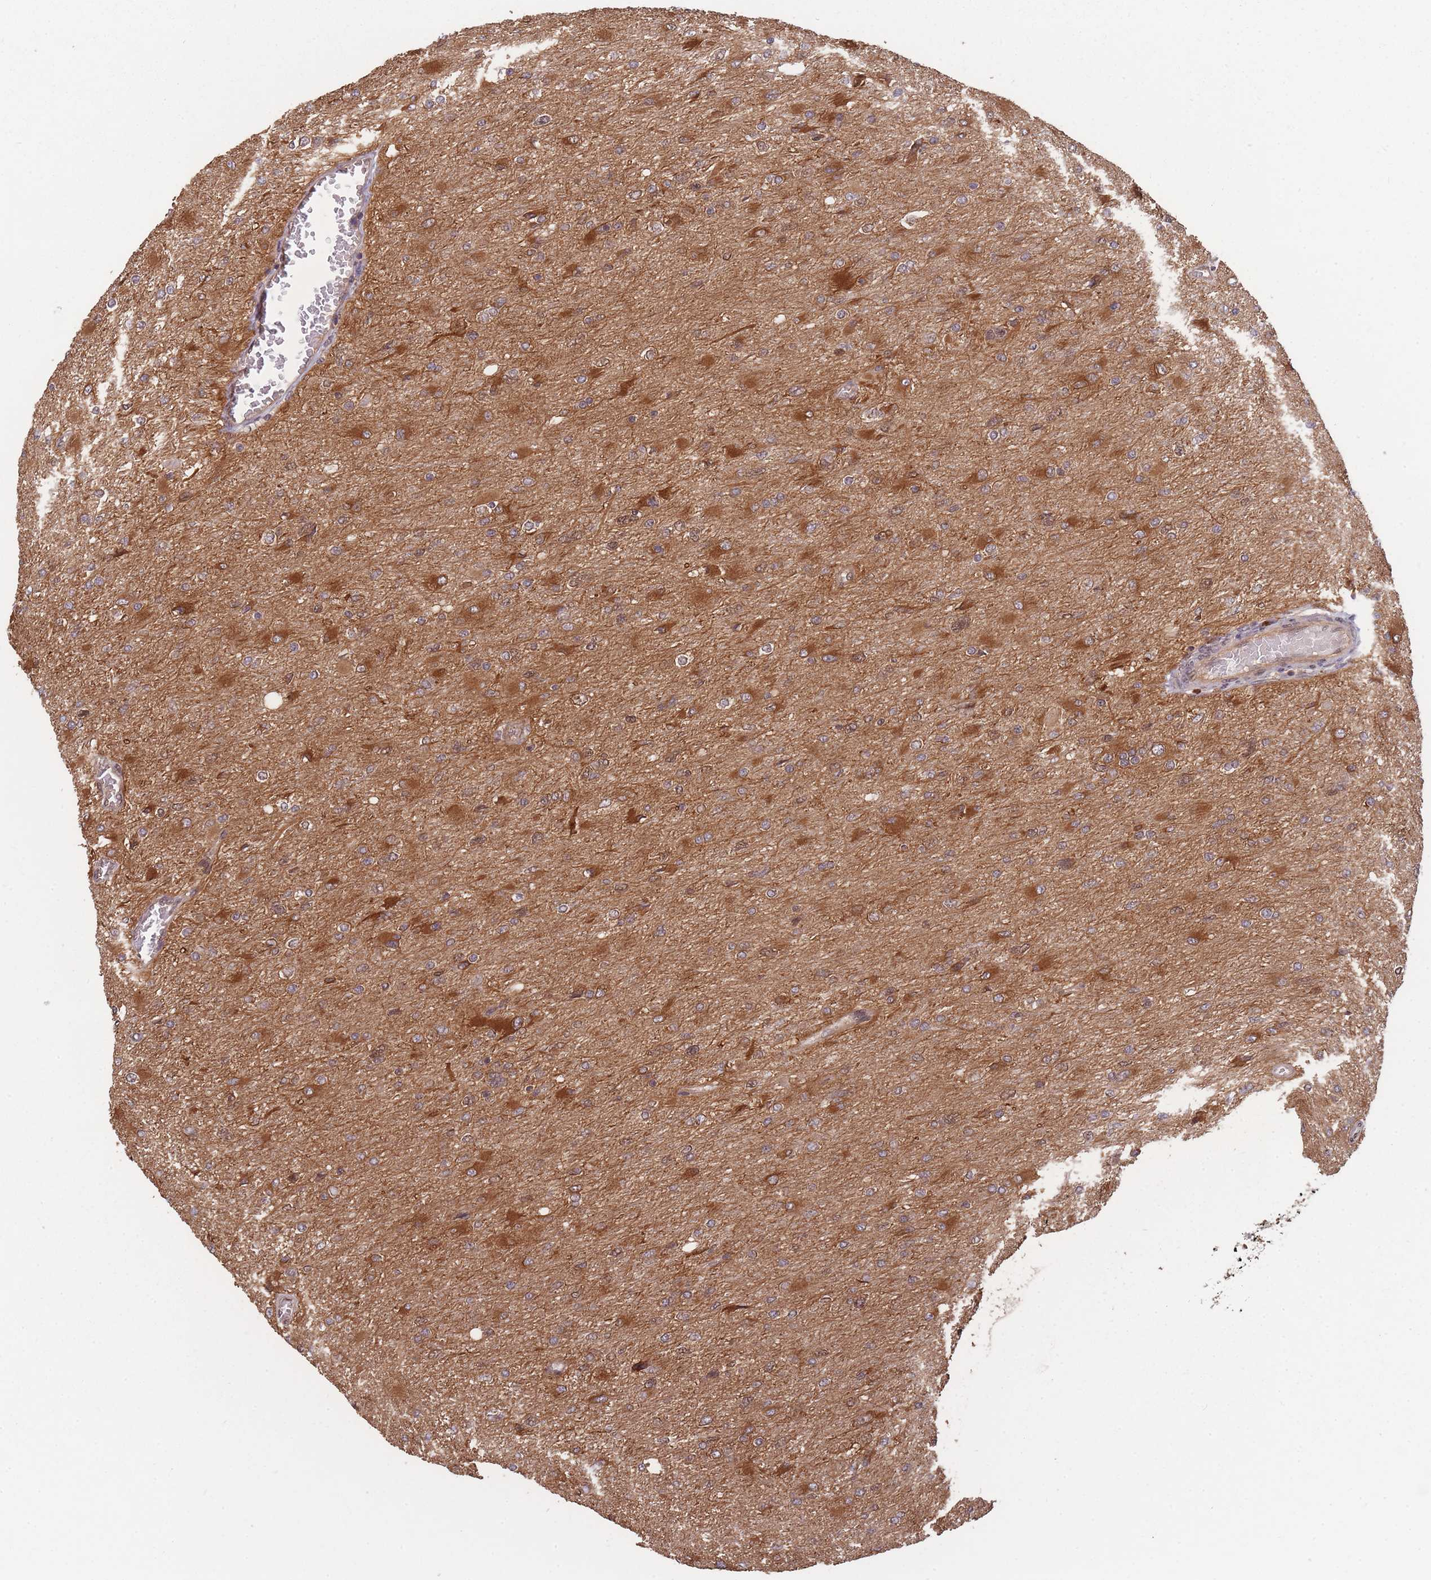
{"staining": {"intensity": "strong", "quantity": "25%-75%", "location": "cytoplasmic/membranous"}, "tissue": "glioma", "cell_type": "Tumor cells", "image_type": "cancer", "snomed": [{"axis": "morphology", "description": "Glioma, malignant, High grade"}, {"axis": "topography", "description": "Cerebral cortex"}], "caption": "Human malignant glioma (high-grade) stained with a protein marker reveals strong staining in tumor cells.", "gene": "PPP6R3", "patient": {"sex": "female", "age": 36}}